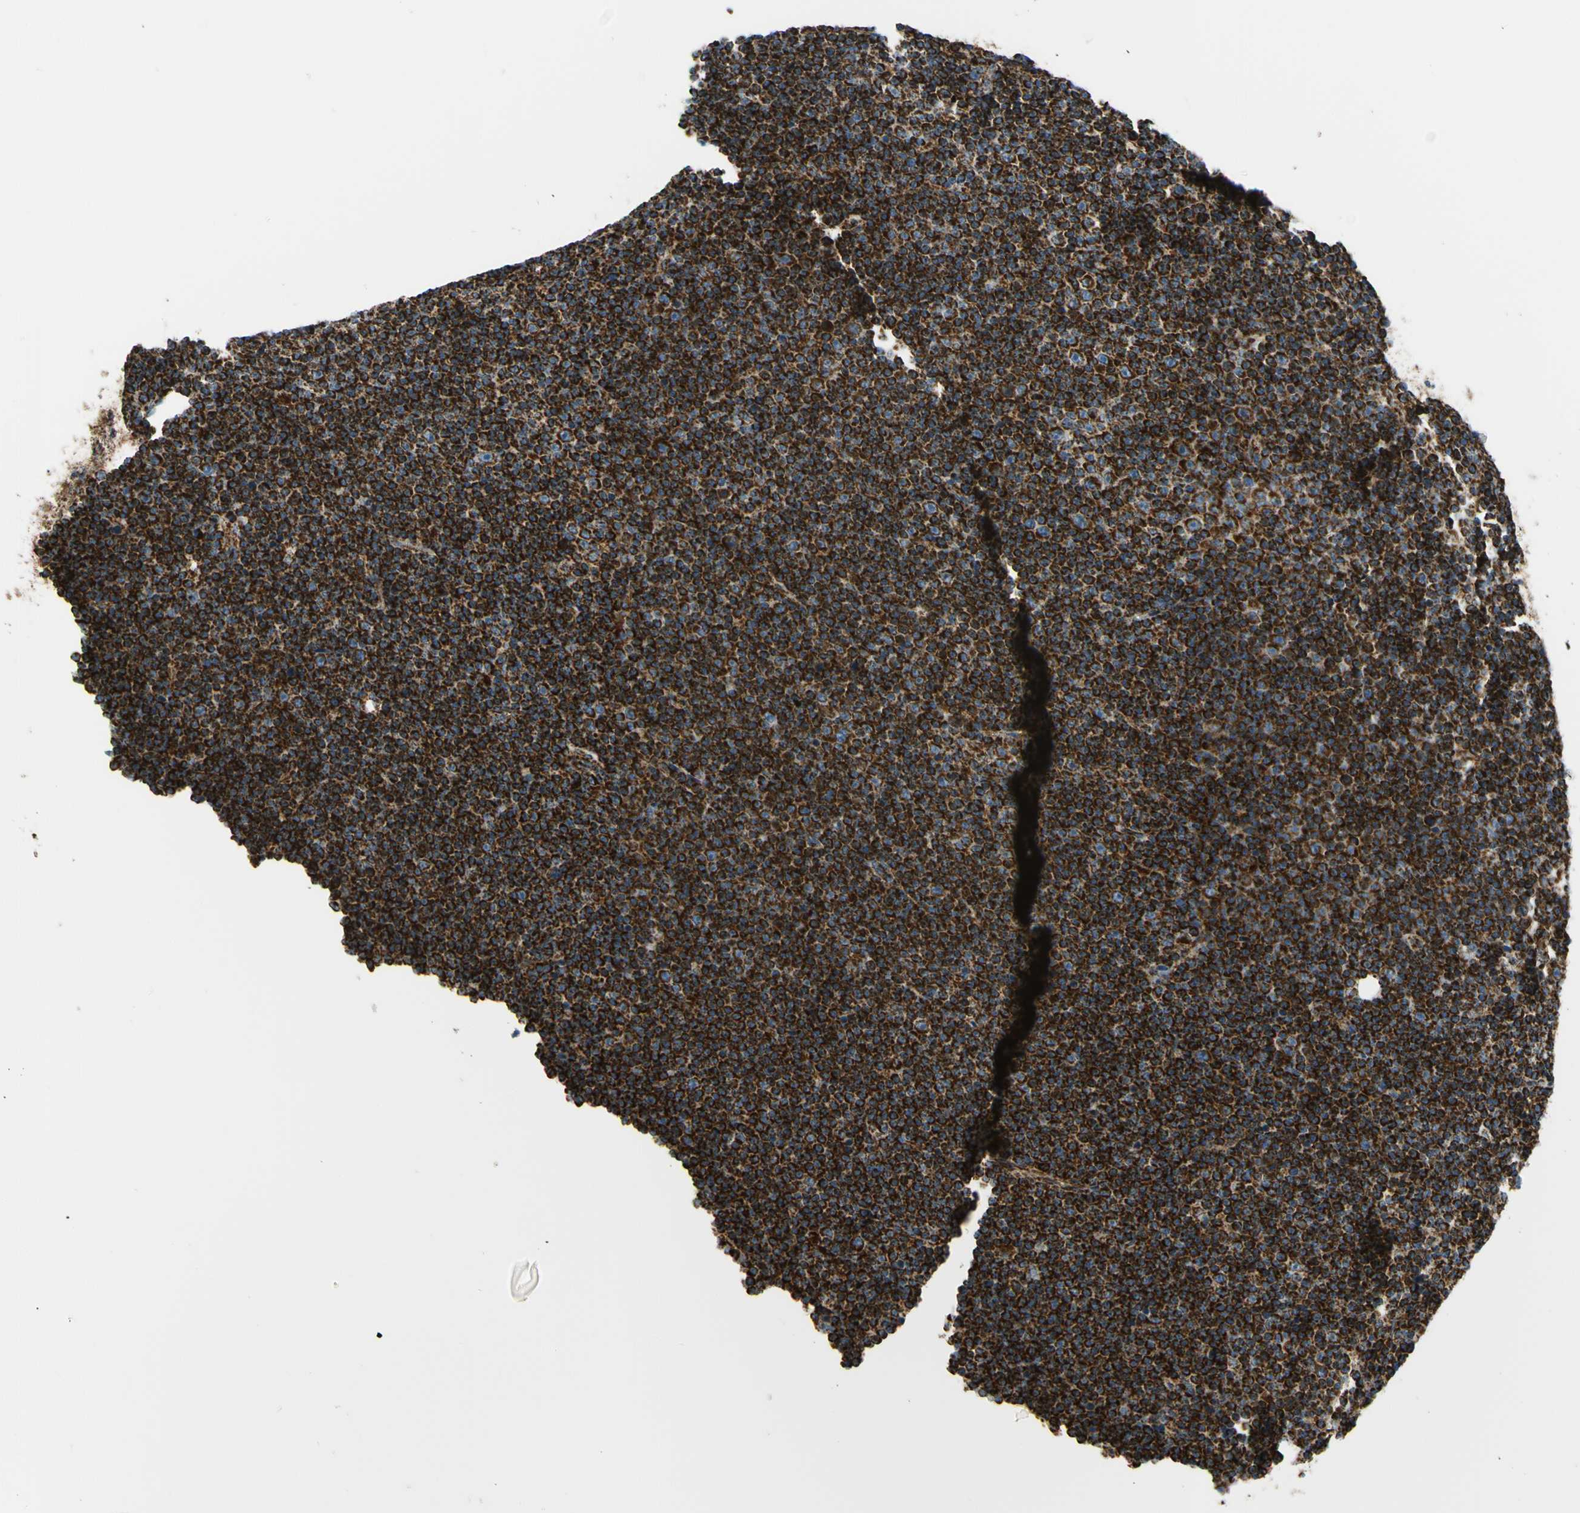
{"staining": {"intensity": "strong", "quantity": ">75%", "location": "cytoplasmic/membranous"}, "tissue": "lymphoma", "cell_type": "Tumor cells", "image_type": "cancer", "snomed": [{"axis": "morphology", "description": "Malignant lymphoma, non-Hodgkin's type, Low grade"}, {"axis": "topography", "description": "Lymph node"}], "caption": "The immunohistochemical stain labels strong cytoplasmic/membranous expression in tumor cells of low-grade malignant lymphoma, non-Hodgkin's type tissue. (Stains: DAB in brown, nuclei in blue, Microscopy: brightfield microscopy at high magnification).", "gene": "MAVS", "patient": {"sex": "female", "age": 67}}